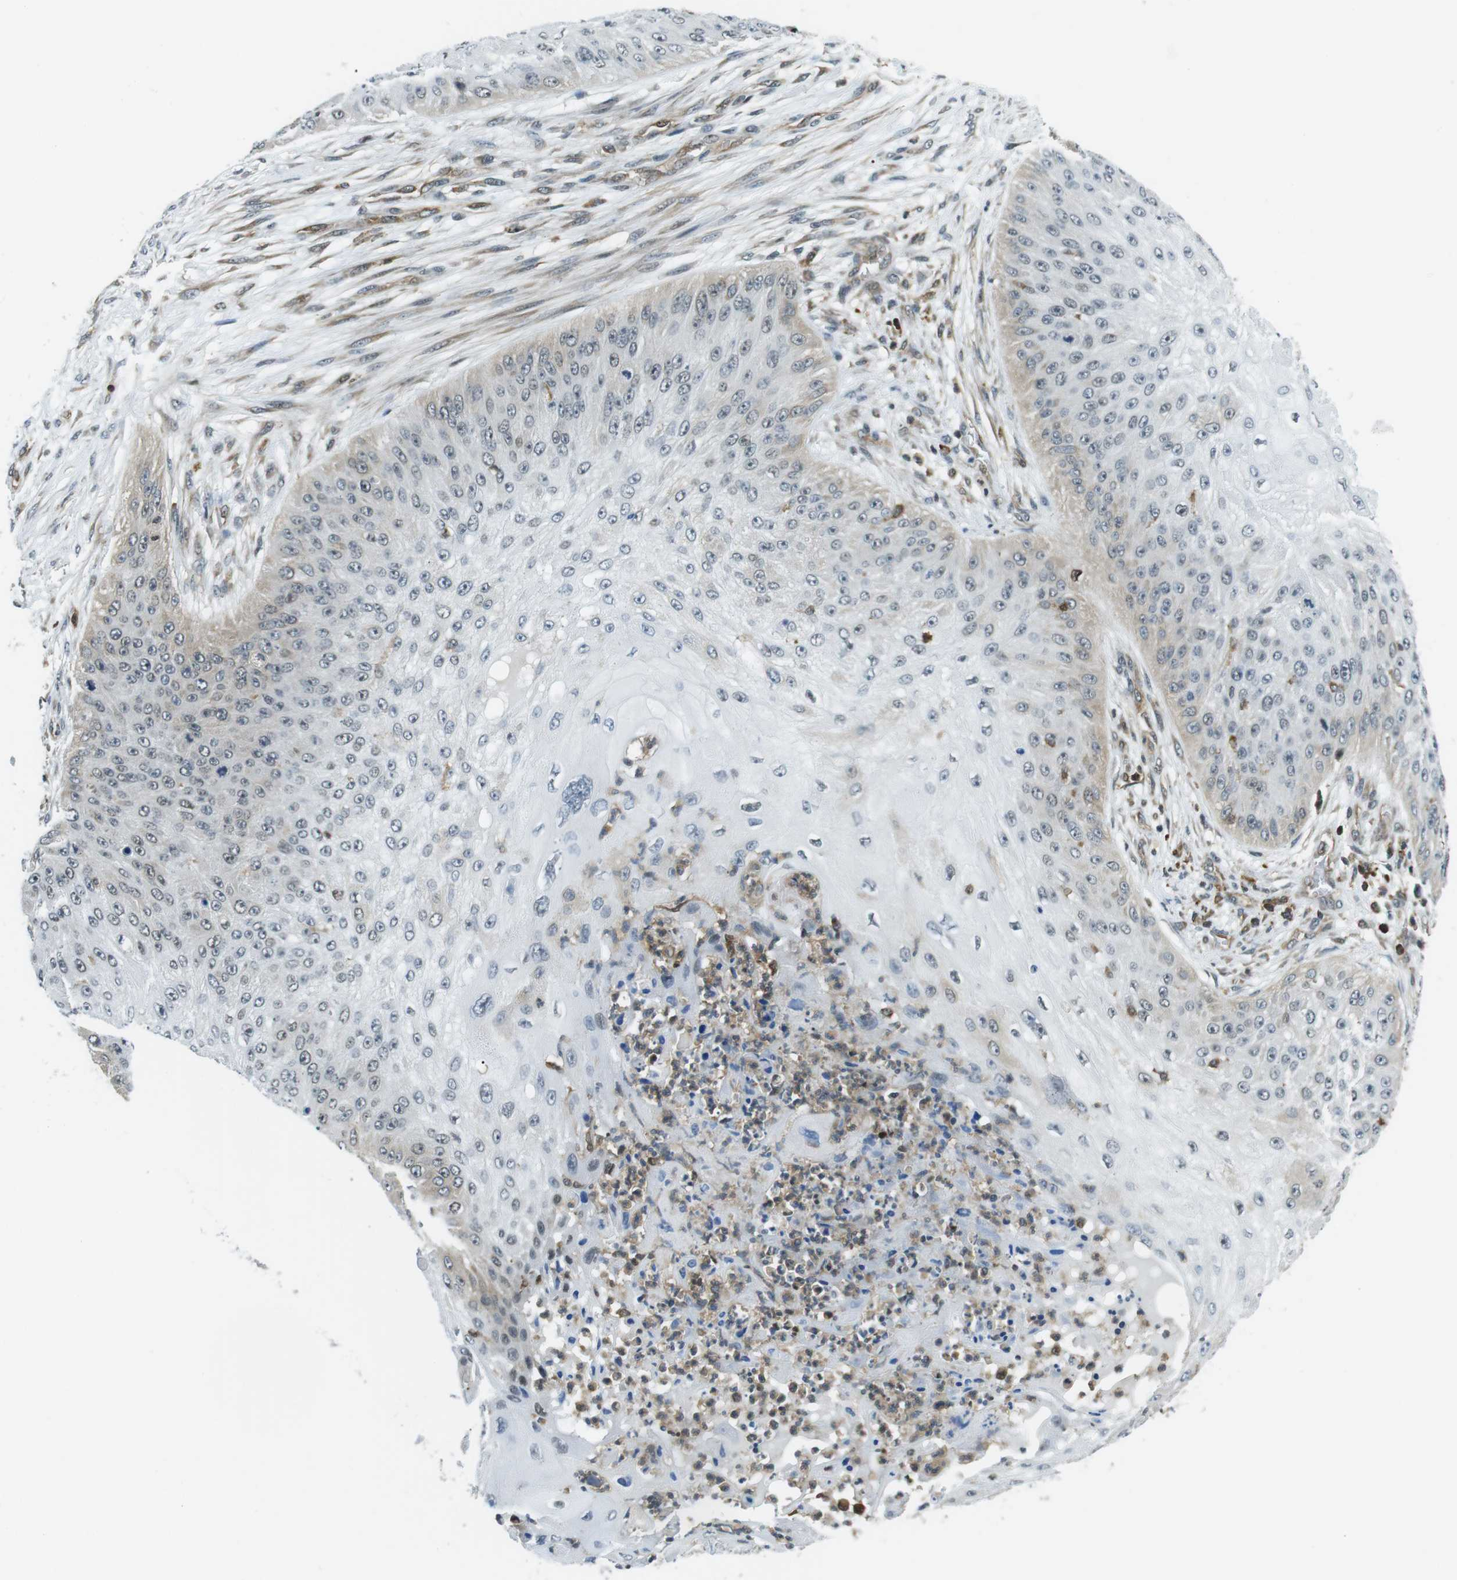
{"staining": {"intensity": "weak", "quantity": "<25%", "location": "cytoplasmic/membranous"}, "tissue": "skin cancer", "cell_type": "Tumor cells", "image_type": "cancer", "snomed": [{"axis": "morphology", "description": "Squamous cell carcinoma, NOS"}, {"axis": "topography", "description": "Skin"}], "caption": "The histopathology image displays no staining of tumor cells in skin cancer (squamous cell carcinoma).", "gene": "STK10", "patient": {"sex": "female", "age": 80}}